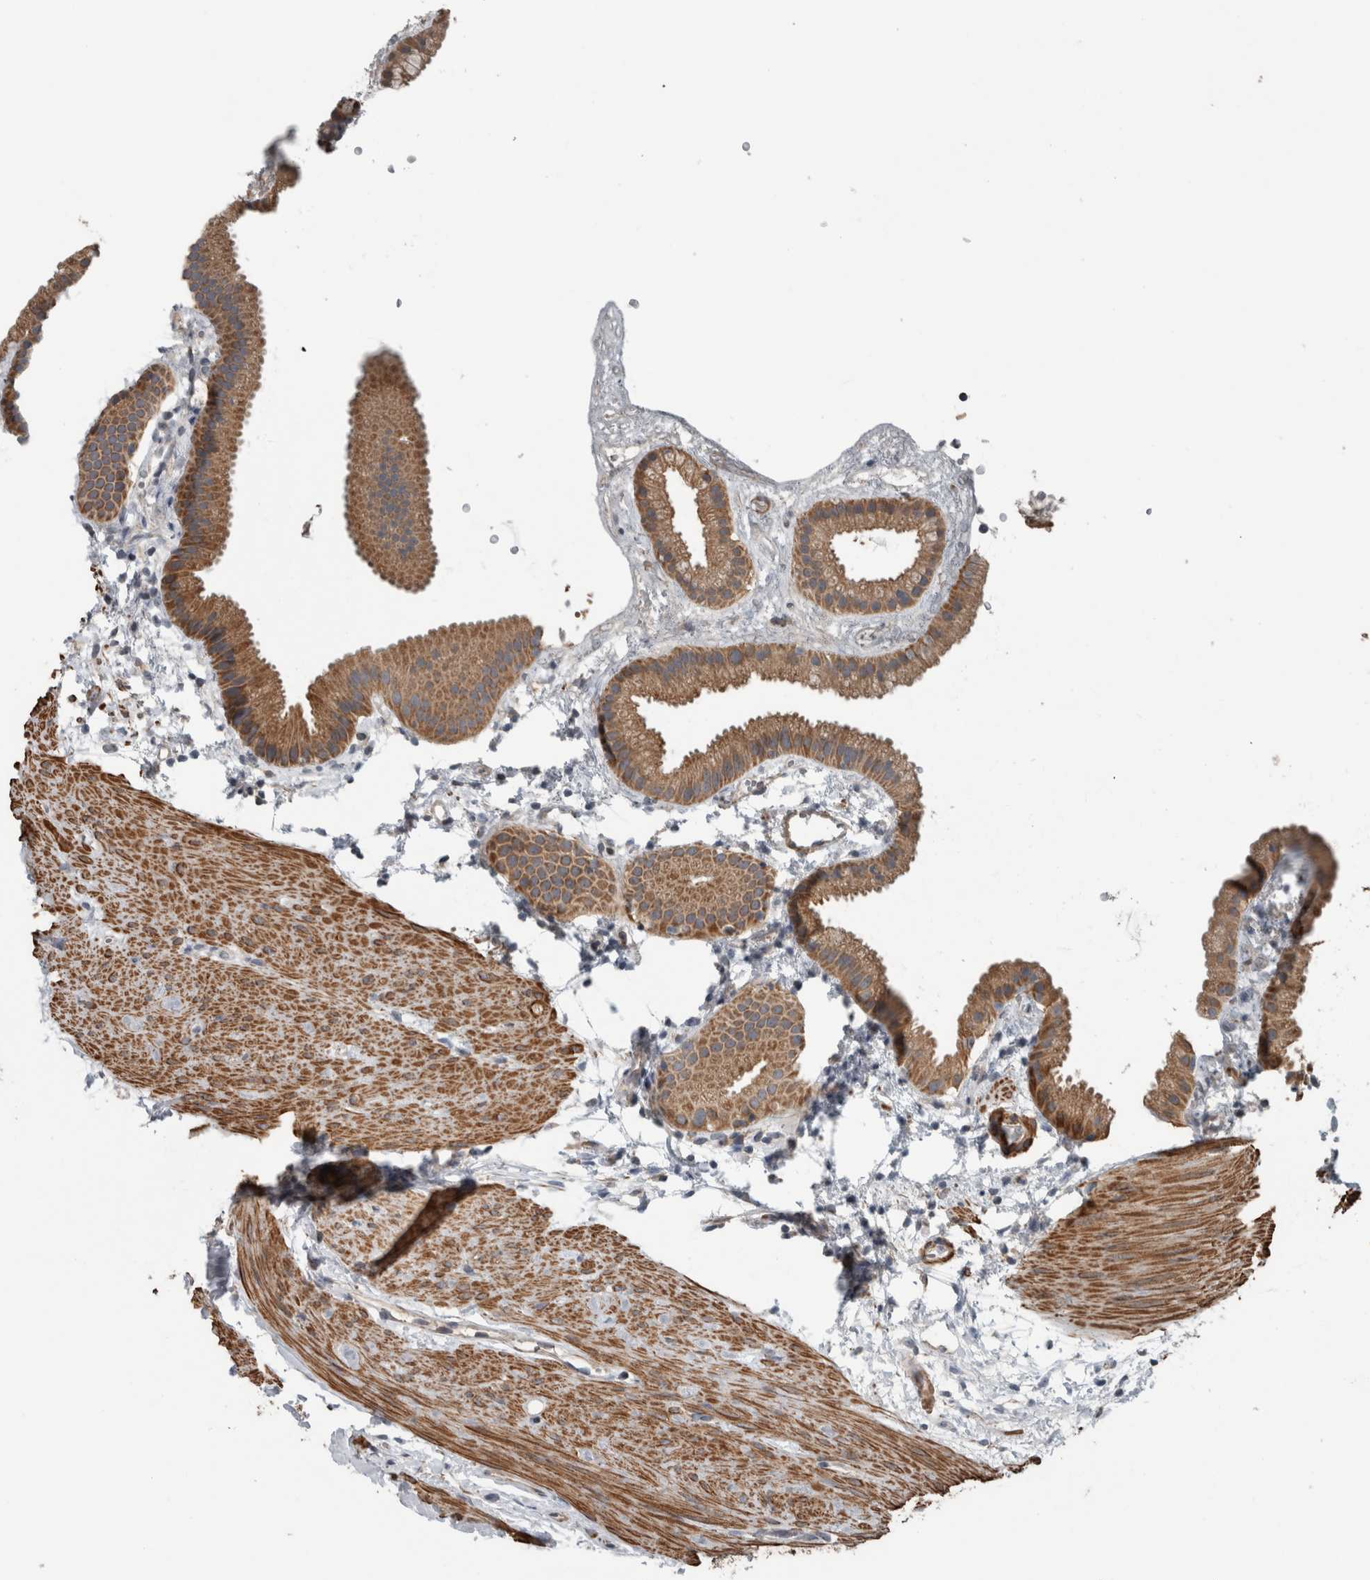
{"staining": {"intensity": "strong", "quantity": ">75%", "location": "cytoplasmic/membranous"}, "tissue": "gallbladder", "cell_type": "Glandular cells", "image_type": "normal", "snomed": [{"axis": "morphology", "description": "Normal tissue, NOS"}, {"axis": "topography", "description": "Gallbladder"}], "caption": "High-power microscopy captured an immunohistochemistry (IHC) photomicrograph of unremarkable gallbladder, revealing strong cytoplasmic/membranous positivity in about >75% of glandular cells. The staining was performed using DAB to visualize the protein expression in brown, while the nuclei were stained in blue with hematoxylin (Magnification: 20x).", "gene": "ARMC1", "patient": {"sex": "female", "age": 64}}